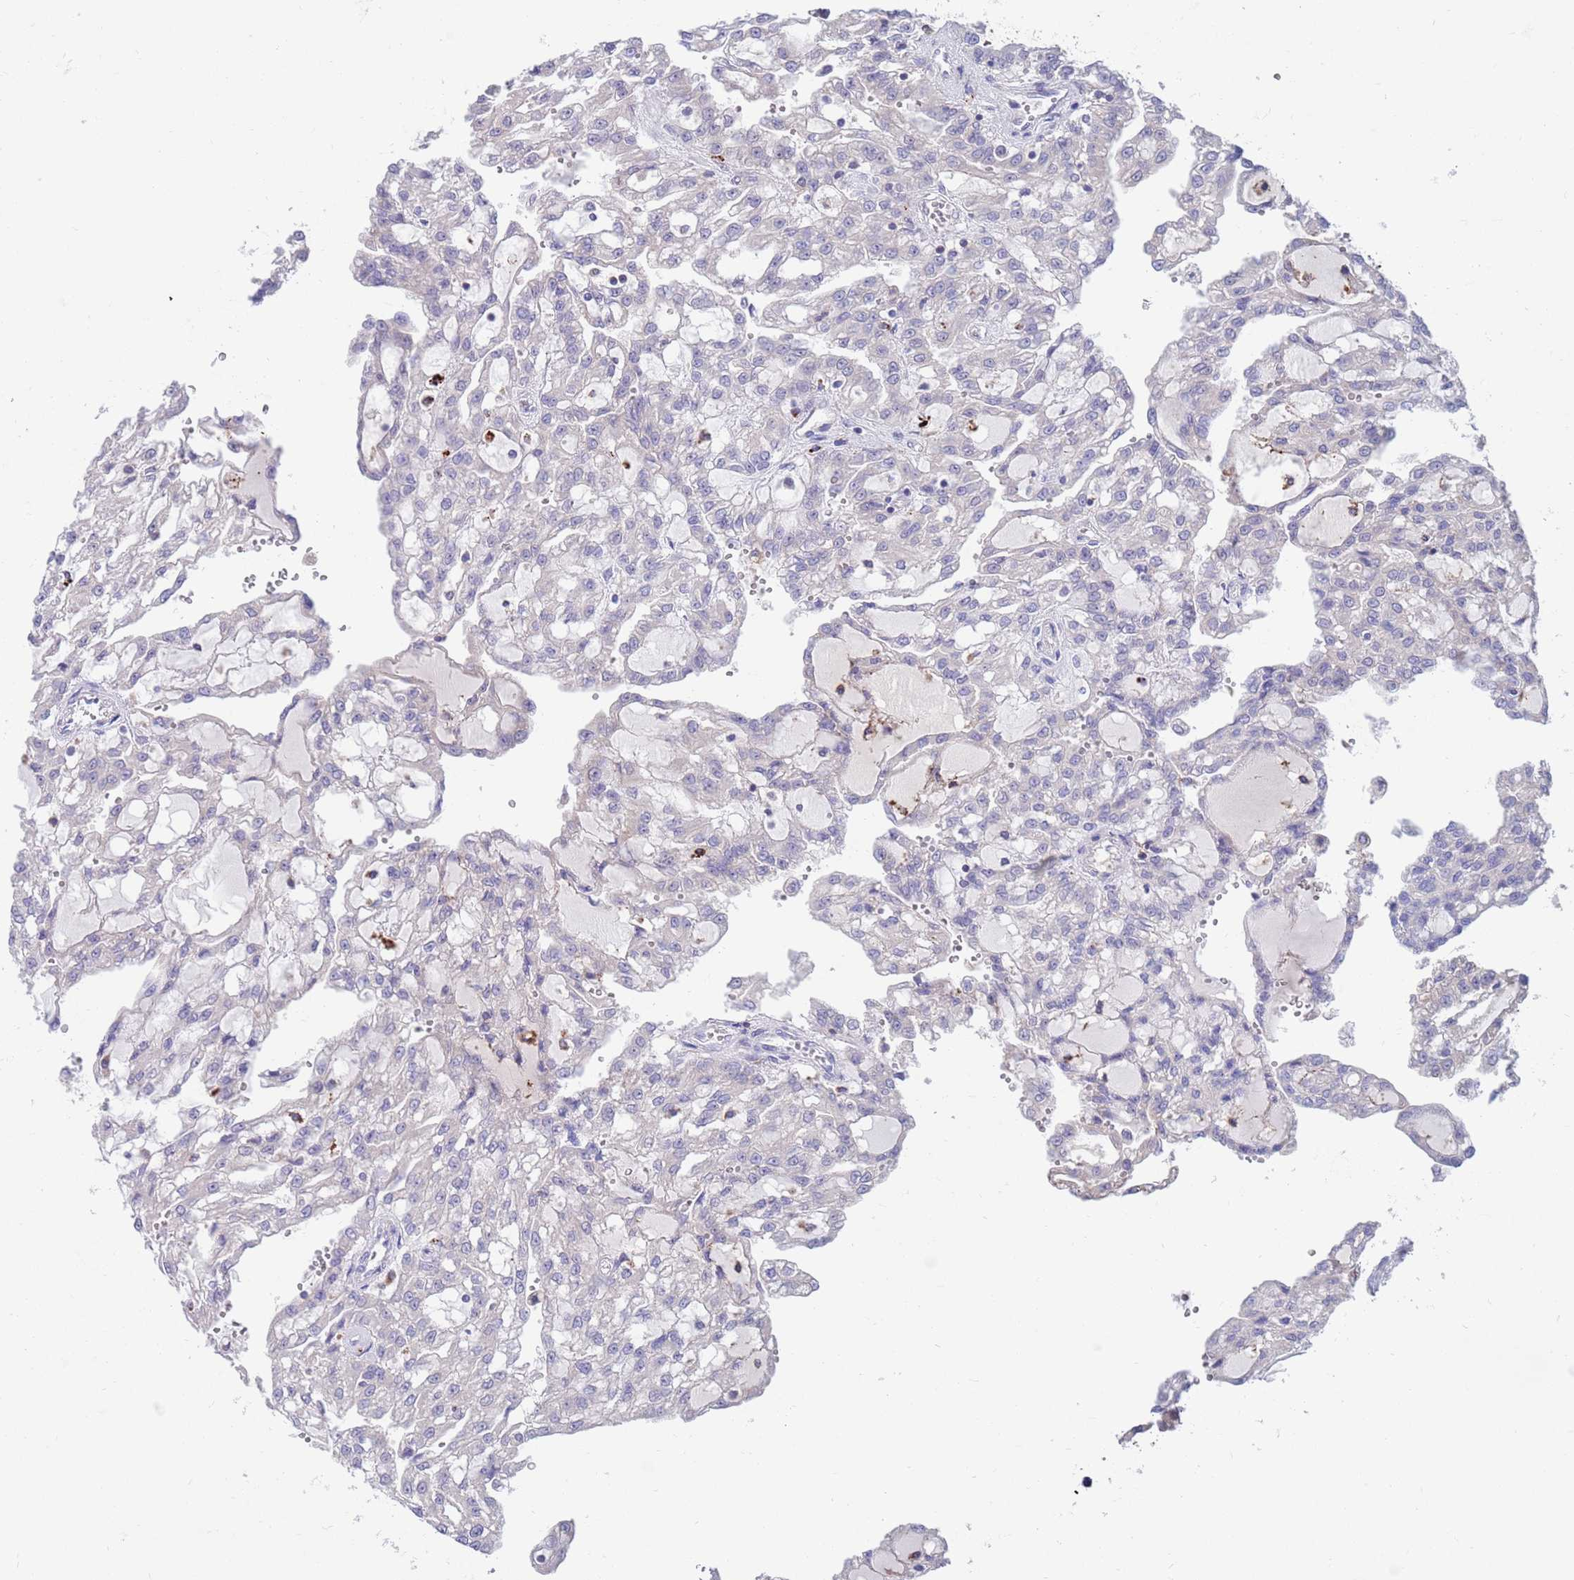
{"staining": {"intensity": "negative", "quantity": "none", "location": "none"}, "tissue": "renal cancer", "cell_type": "Tumor cells", "image_type": "cancer", "snomed": [{"axis": "morphology", "description": "Adenocarcinoma, NOS"}, {"axis": "topography", "description": "Kidney"}], "caption": "Renal cancer (adenocarcinoma) stained for a protein using IHC exhibits no staining tumor cells.", "gene": "KLHL29", "patient": {"sex": "male", "age": 63}}